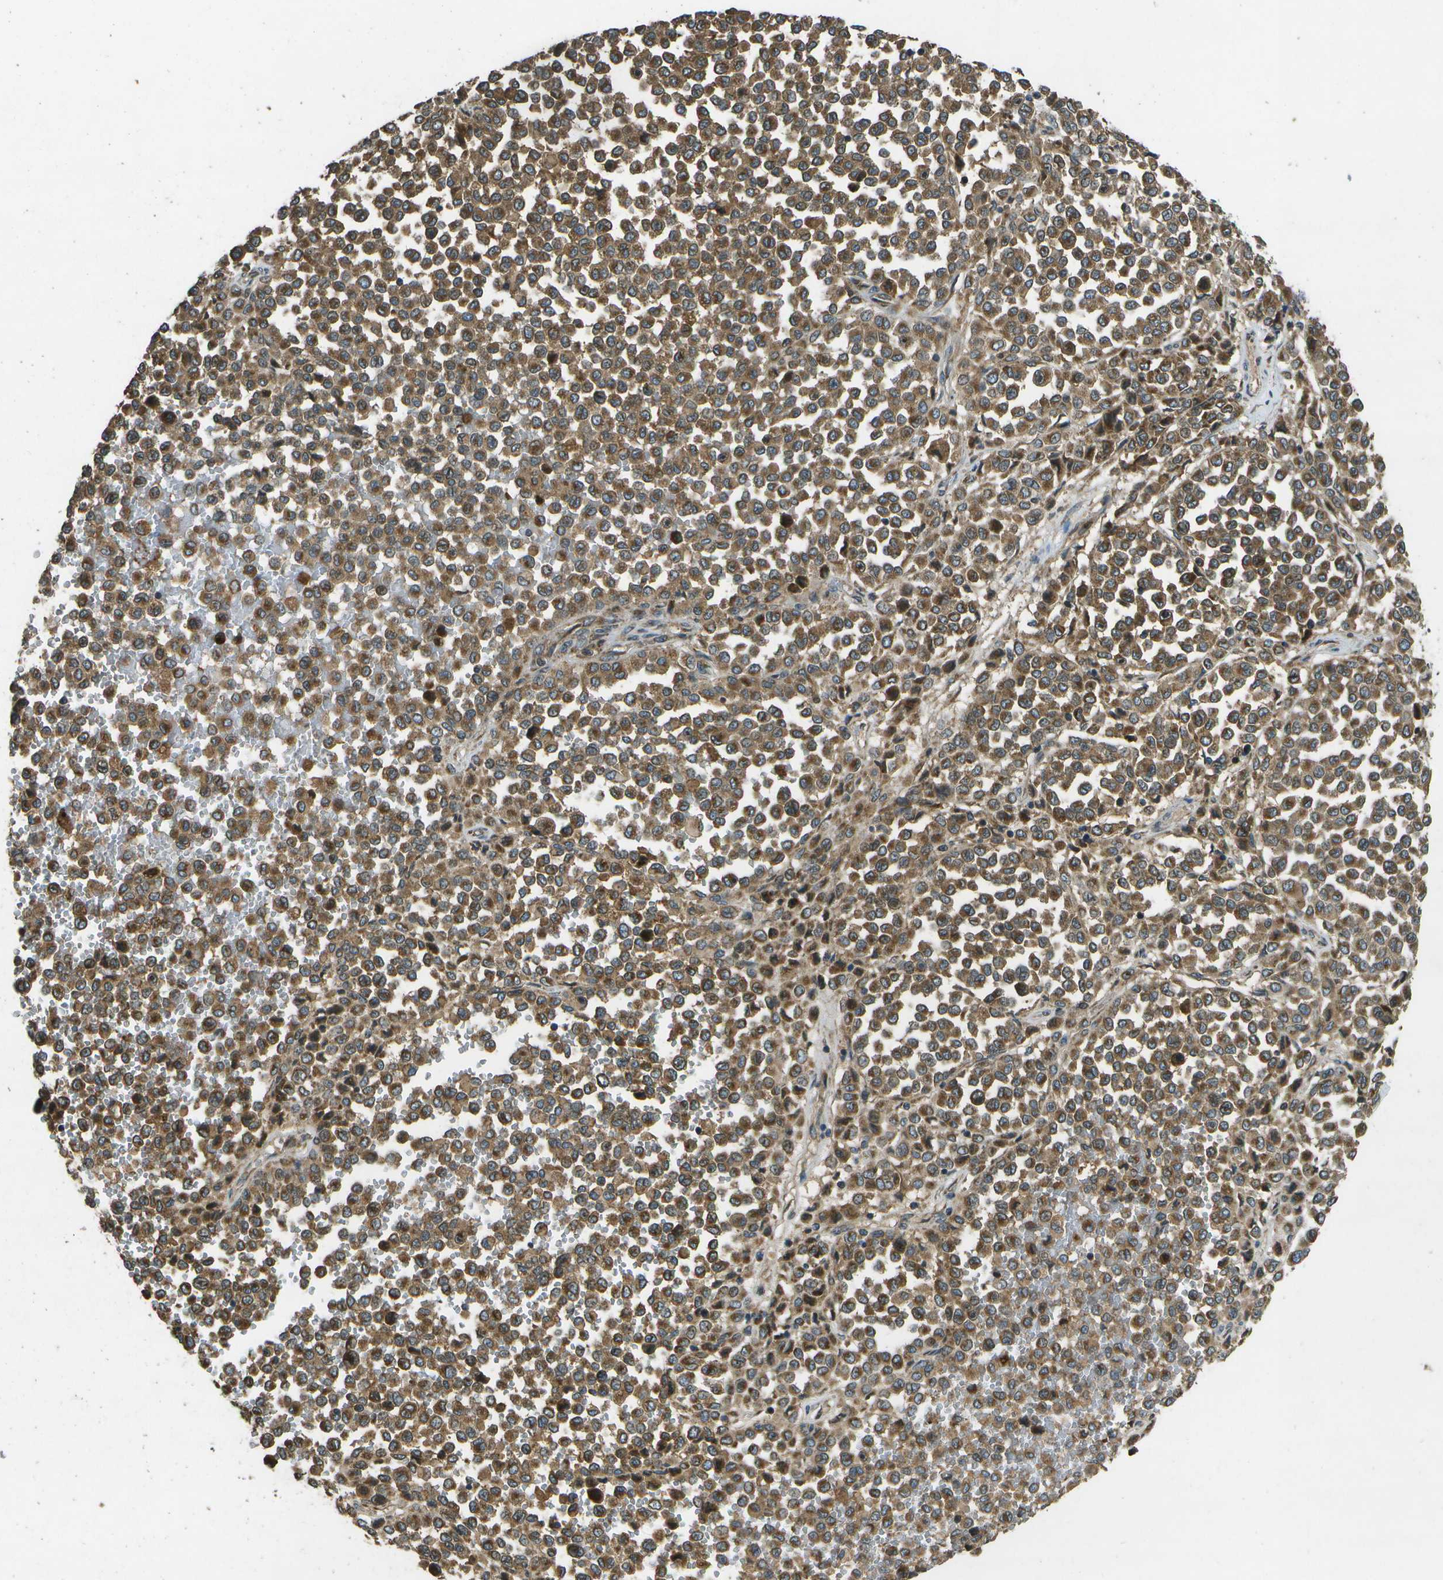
{"staining": {"intensity": "moderate", "quantity": ">75%", "location": "cytoplasmic/membranous"}, "tissue": "melanoma", "cell_type": "Tumor cells", "image_type": "cancer", "snomed": [{"axis": "morphology", "description": "Malignant melanoma, Metastatic site"}, {"axis": "topography", "description": "Pancreas"}], "caption": "Protein staining of melanoma tissue demonstrates moderate cytoplasmic/membranous expression in about >75% of tumor cells.", "gene": "HFE", "patient": {"sex": "female", "age": 30}}